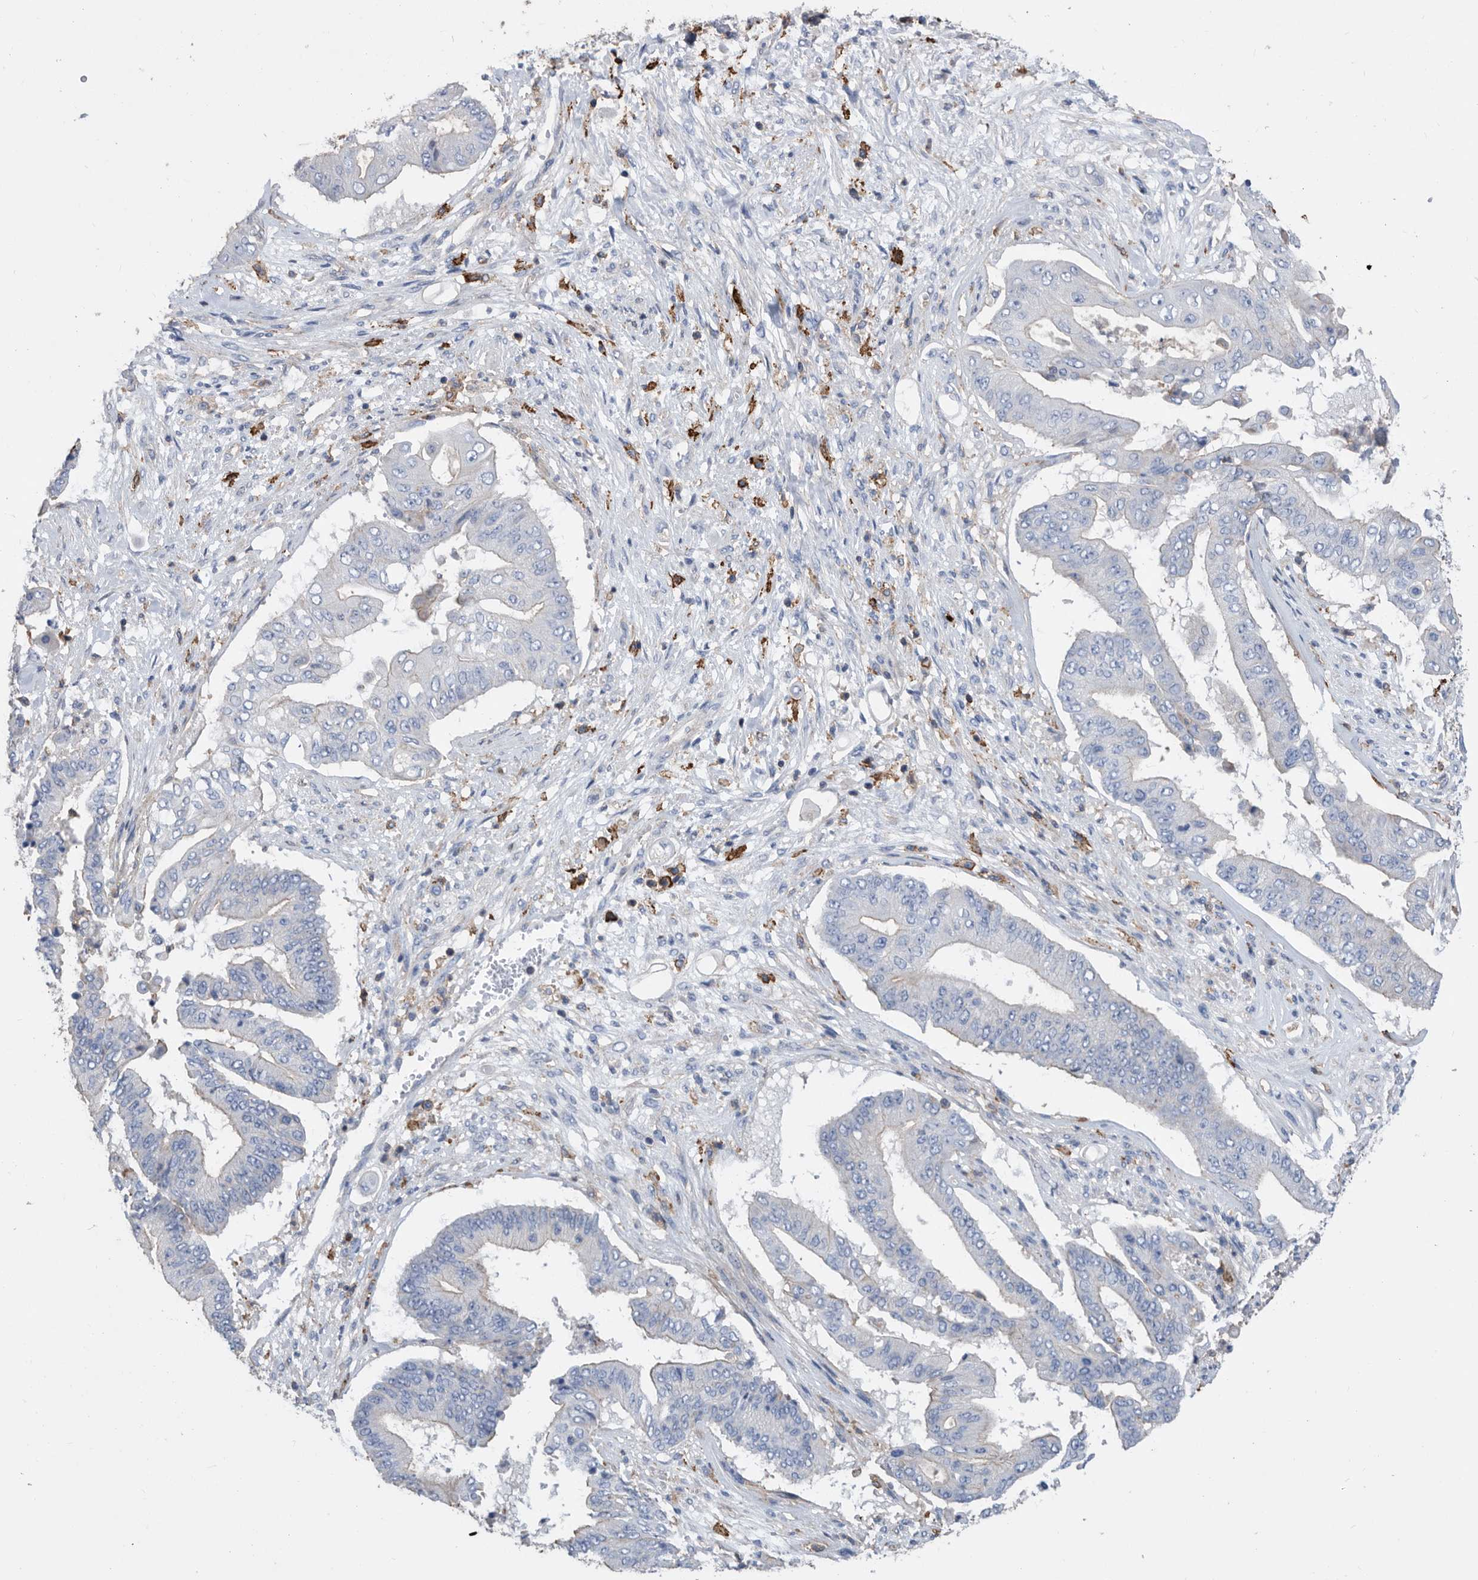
{"staining": {"intensity": "negative", "quantity": "none", "location": "none"}, "tissue": "pancreatic cancer", "cell_type": "Tumor cells", "image_type": "cancer", "snomed": [{"axis": "morphology", "description": "Adenocarcinoma, NOS"}, {"axis": "topography", "description": "Pancreas"}], "caption": "IHC micrograph of human pancreatic cancer stained for a protein (brown), which demonstrates no expression in tumor cells. Brightfield microscopy of immunohistochemistry (IHC) stained with DAB (3,3'-diaminobenzidine) (brown) and hematoxylin (blue), captured at high magnification.", "gene": "MS4A4A", "patient": {"sex": "female", "age": 77}}